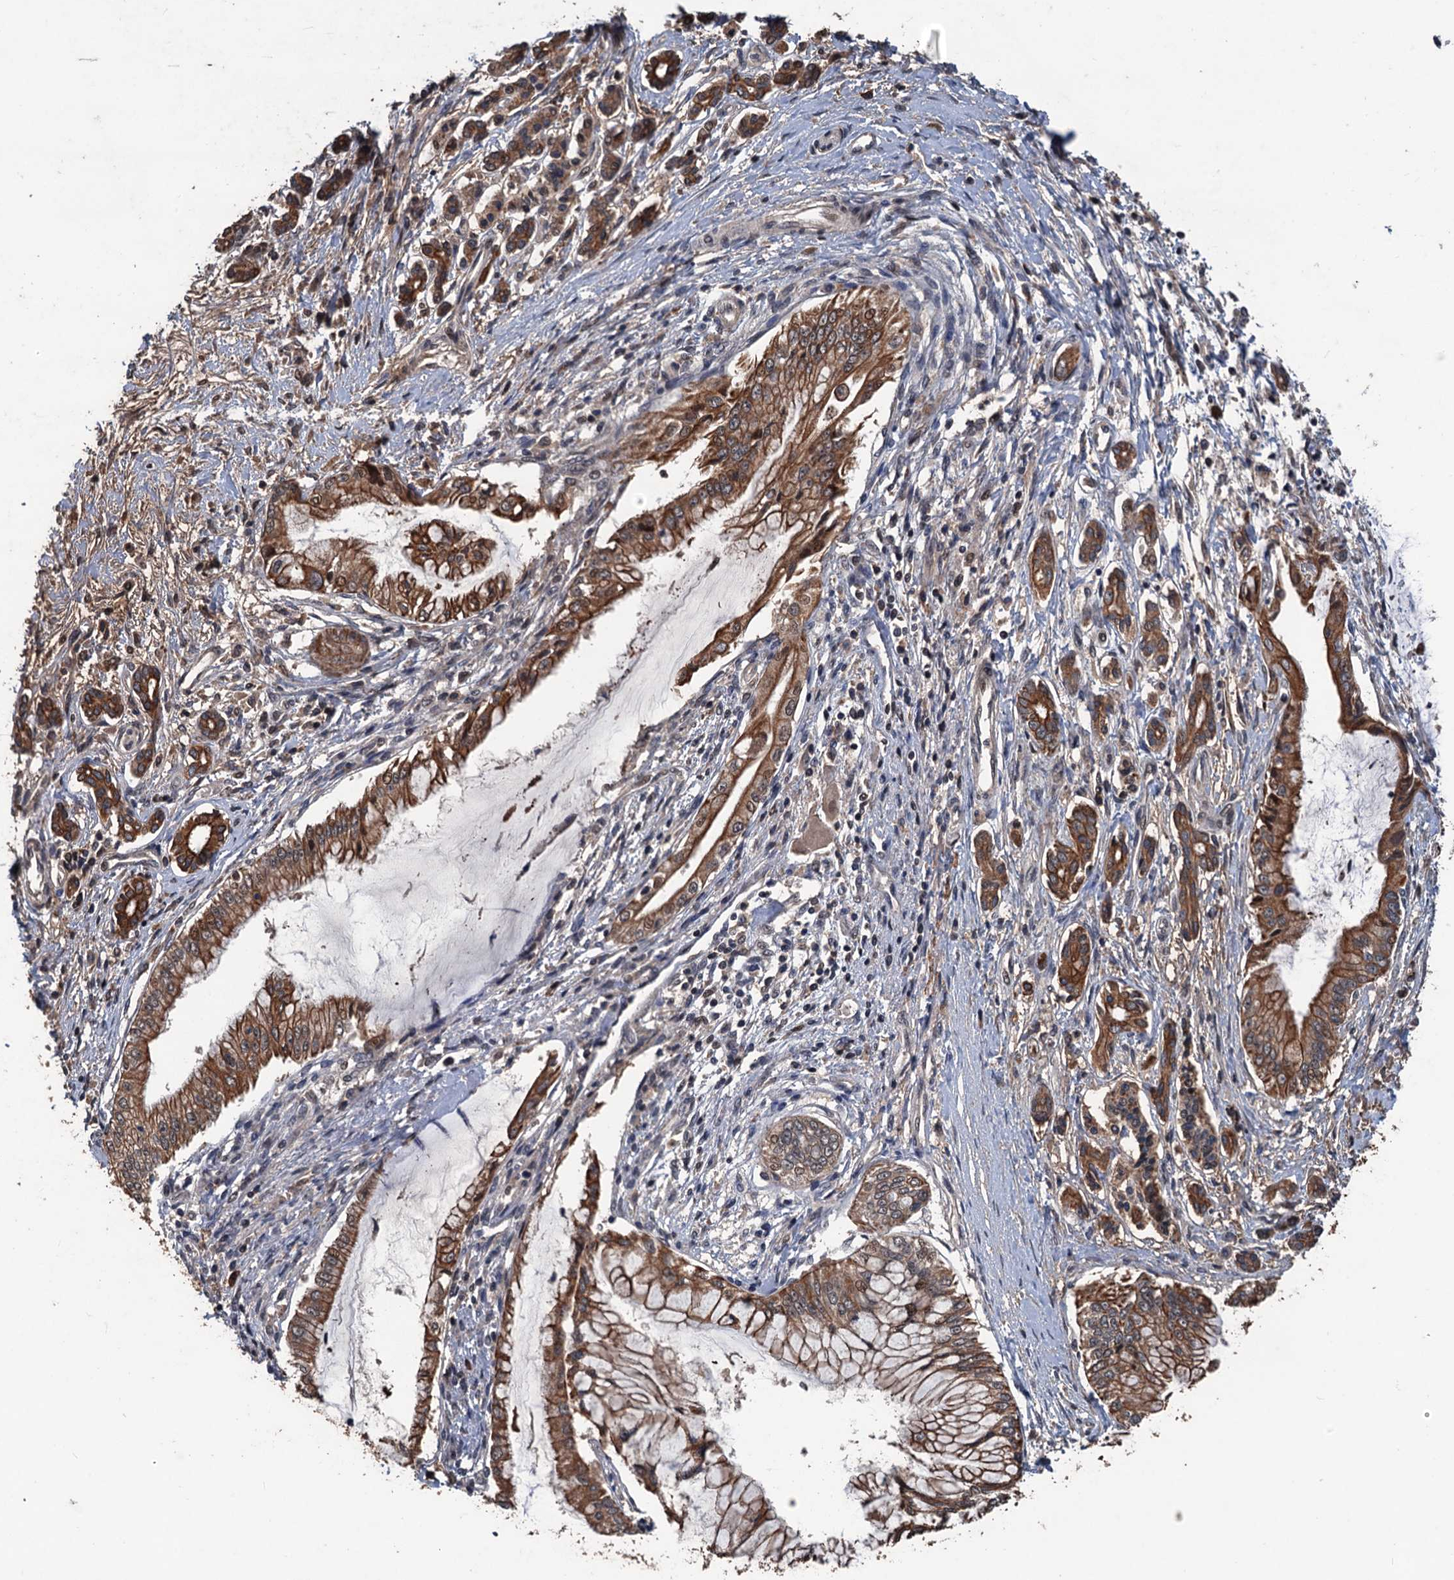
{"staining": {"intensity": "moderate", "quantity": ">75%", "location": "cytoplasmic/membranous"}, "tissue": "pancreatic cancer", "cell_type": "Tumor cells", "image_type": "cancer", "snomed": [{"axis": "morphology", "description": "Adenocarcinoma, NOS"}, {"axis": "topography", "description": "Pancreas"}], "caption": "Brown immunohistochemical staining in pancreatic cancer (adenocarcinoma) displays moderate cytoplasmic/membranous staining in about >75% of tumor cells.", "gene": "ZNF438", "patient": {"sex": "male", "age": 58}}